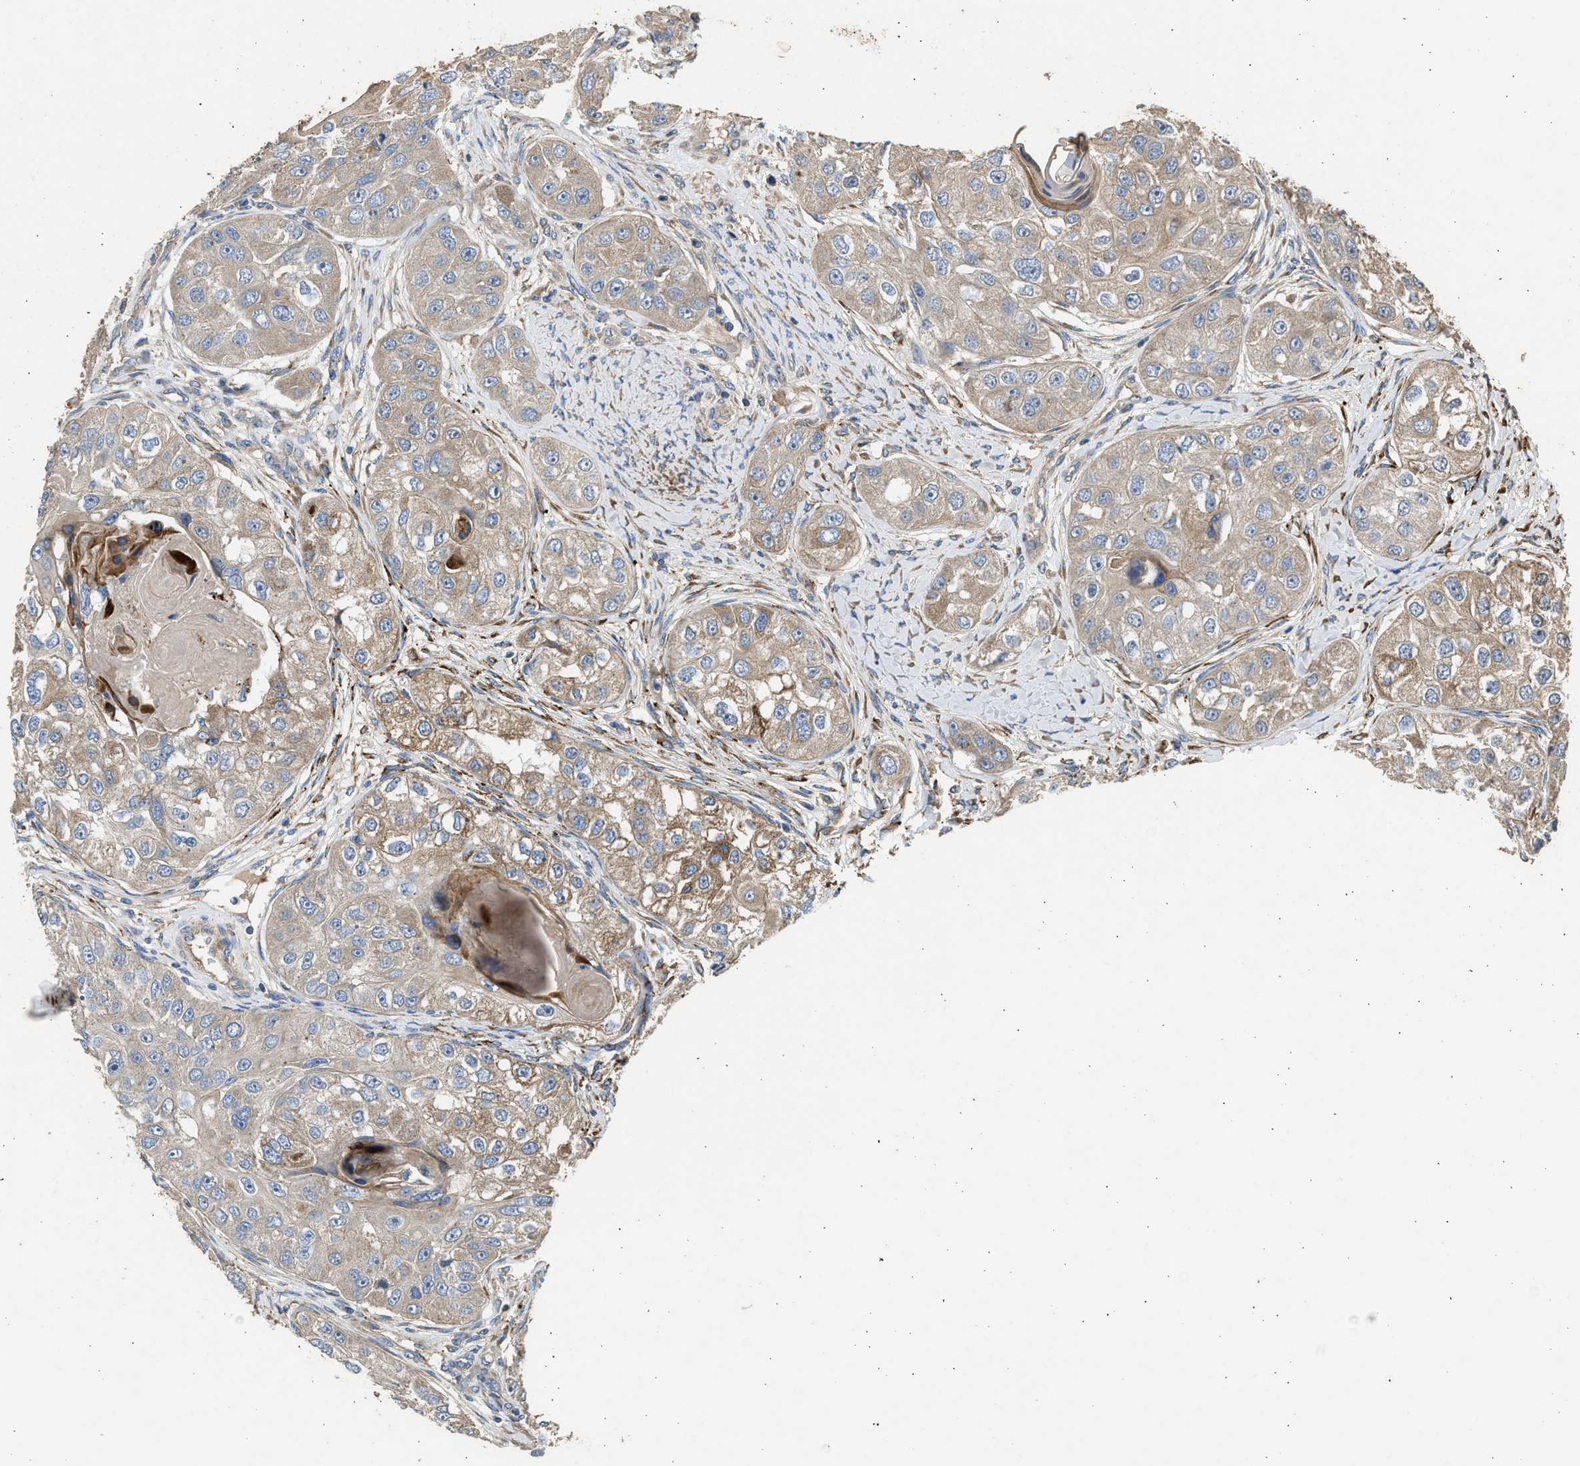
{"staining": {"intensity": "weak", "quantity": ">75%", "location": "cytoplasmic/membranous"}, "tissue": "head and neck cancer", "cell_type": "Tumor cells", "image_type": "cancer", "snomed": [{"axis": "morphology", "description": "Normal tissue, NOS"}, {"axis": "morphology", "description": "Squamous cell carcinoma, NOS"}, {"axis": "topography", "description": "Skeletal muscle"}, {"axis": "topography", "description": "Head-Neck"}], "caption": "This is a photomicrograph of immunohistochemistry (IHC) staining of squamous cell carcinoma (head and neck), which shows weak staining in the cytoplasmic/membranous of tumor cells.", "gene": "CSRNP2", "patient": {"sex": "male", "age": 51}}